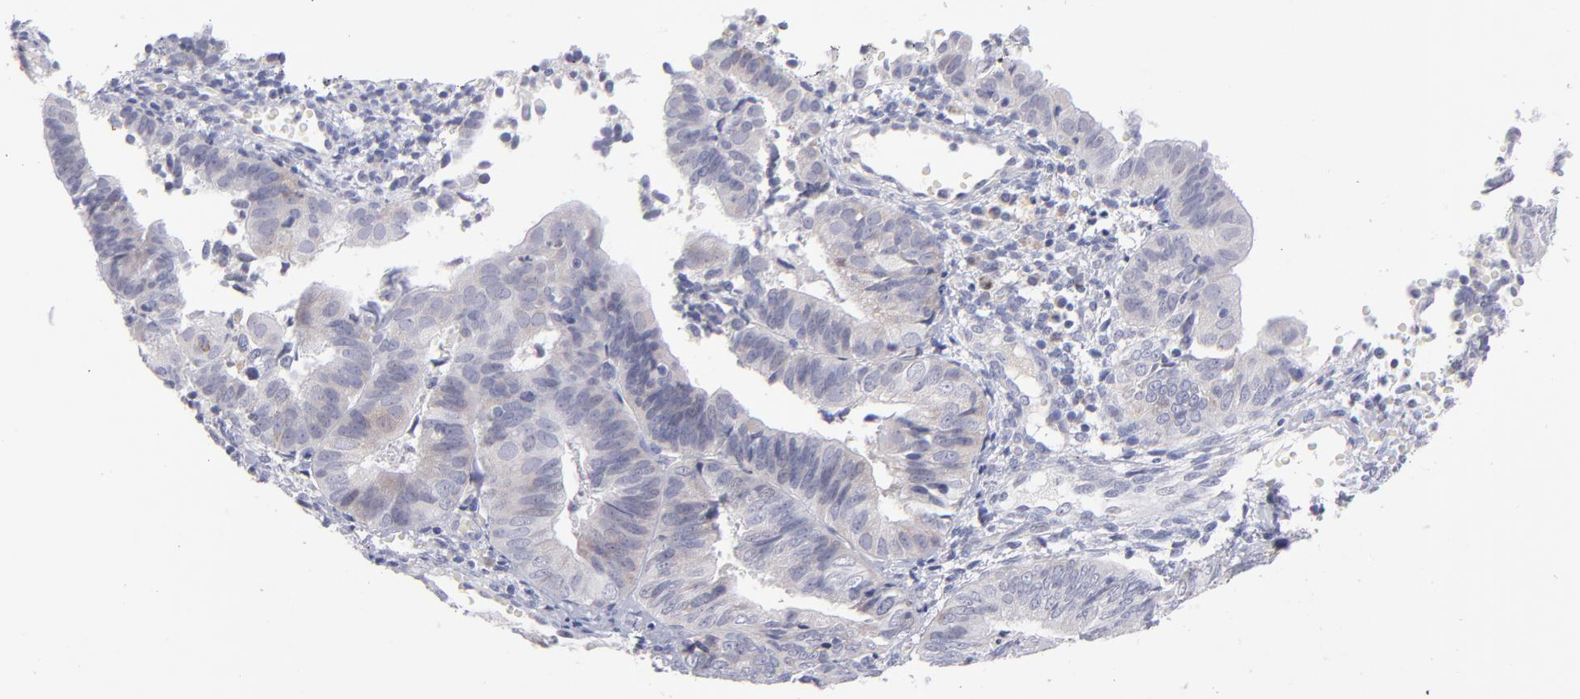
{"staining": {"intensity": "weak", "quantity": "<25%", "location": "cytoplasmic/membranous"}, "tissue": "endometrial cancer", "cell_type": "Tumor cells", "image_type": "cancer", "snomed": [{"axis": "morphology", "description": "Adenocarcinoma, NOS"}, {"axis": "topography", "description": "Endometrium"}], "caption": "Immunohistochemical staining of human endometrial cancer shows no significant expression in tumor cells.", "gene": "MTHFD2", "patient": {"sex": "female", "age": 63}}